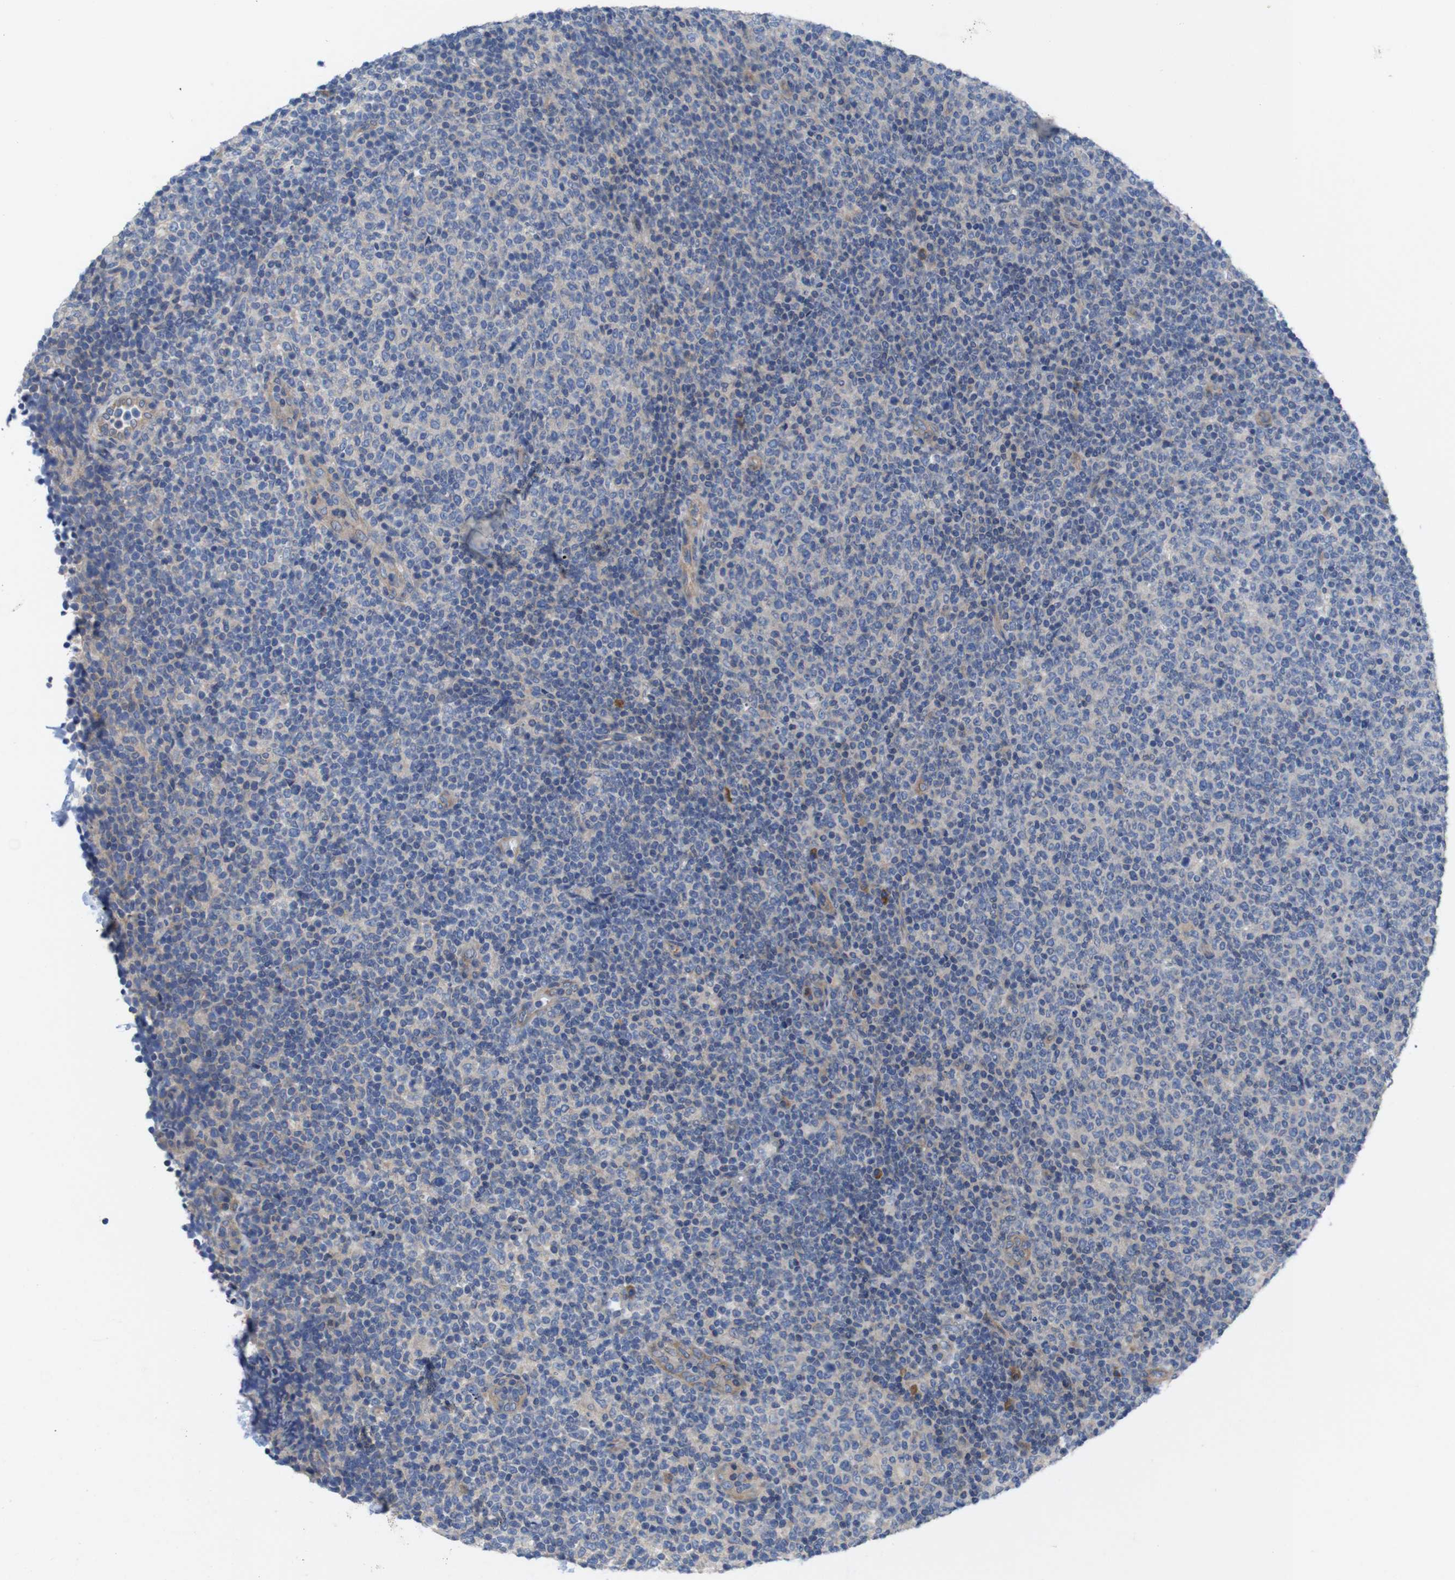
{"staining": {"intensity": "negative", "quantity": "none", "location": "none"}, "tissue": "lymphoma", "cell_type": "Tumor cells", "image_type": "cancer", "snomed": [{"axis": "morphology", "description": "Malignant lymphoma, non-Hodgkin's type, Low grade"}, {"axis": "topography", "description": "Lymph node"}], "caption": "This is a photomicrograph of IHC staining of low-grade malignant lymphoma, non-Hodgkin's type, which shows no expression in tumor cells.", "gene": "USH1C", "patient": {"sex": "male", "age": 70}}